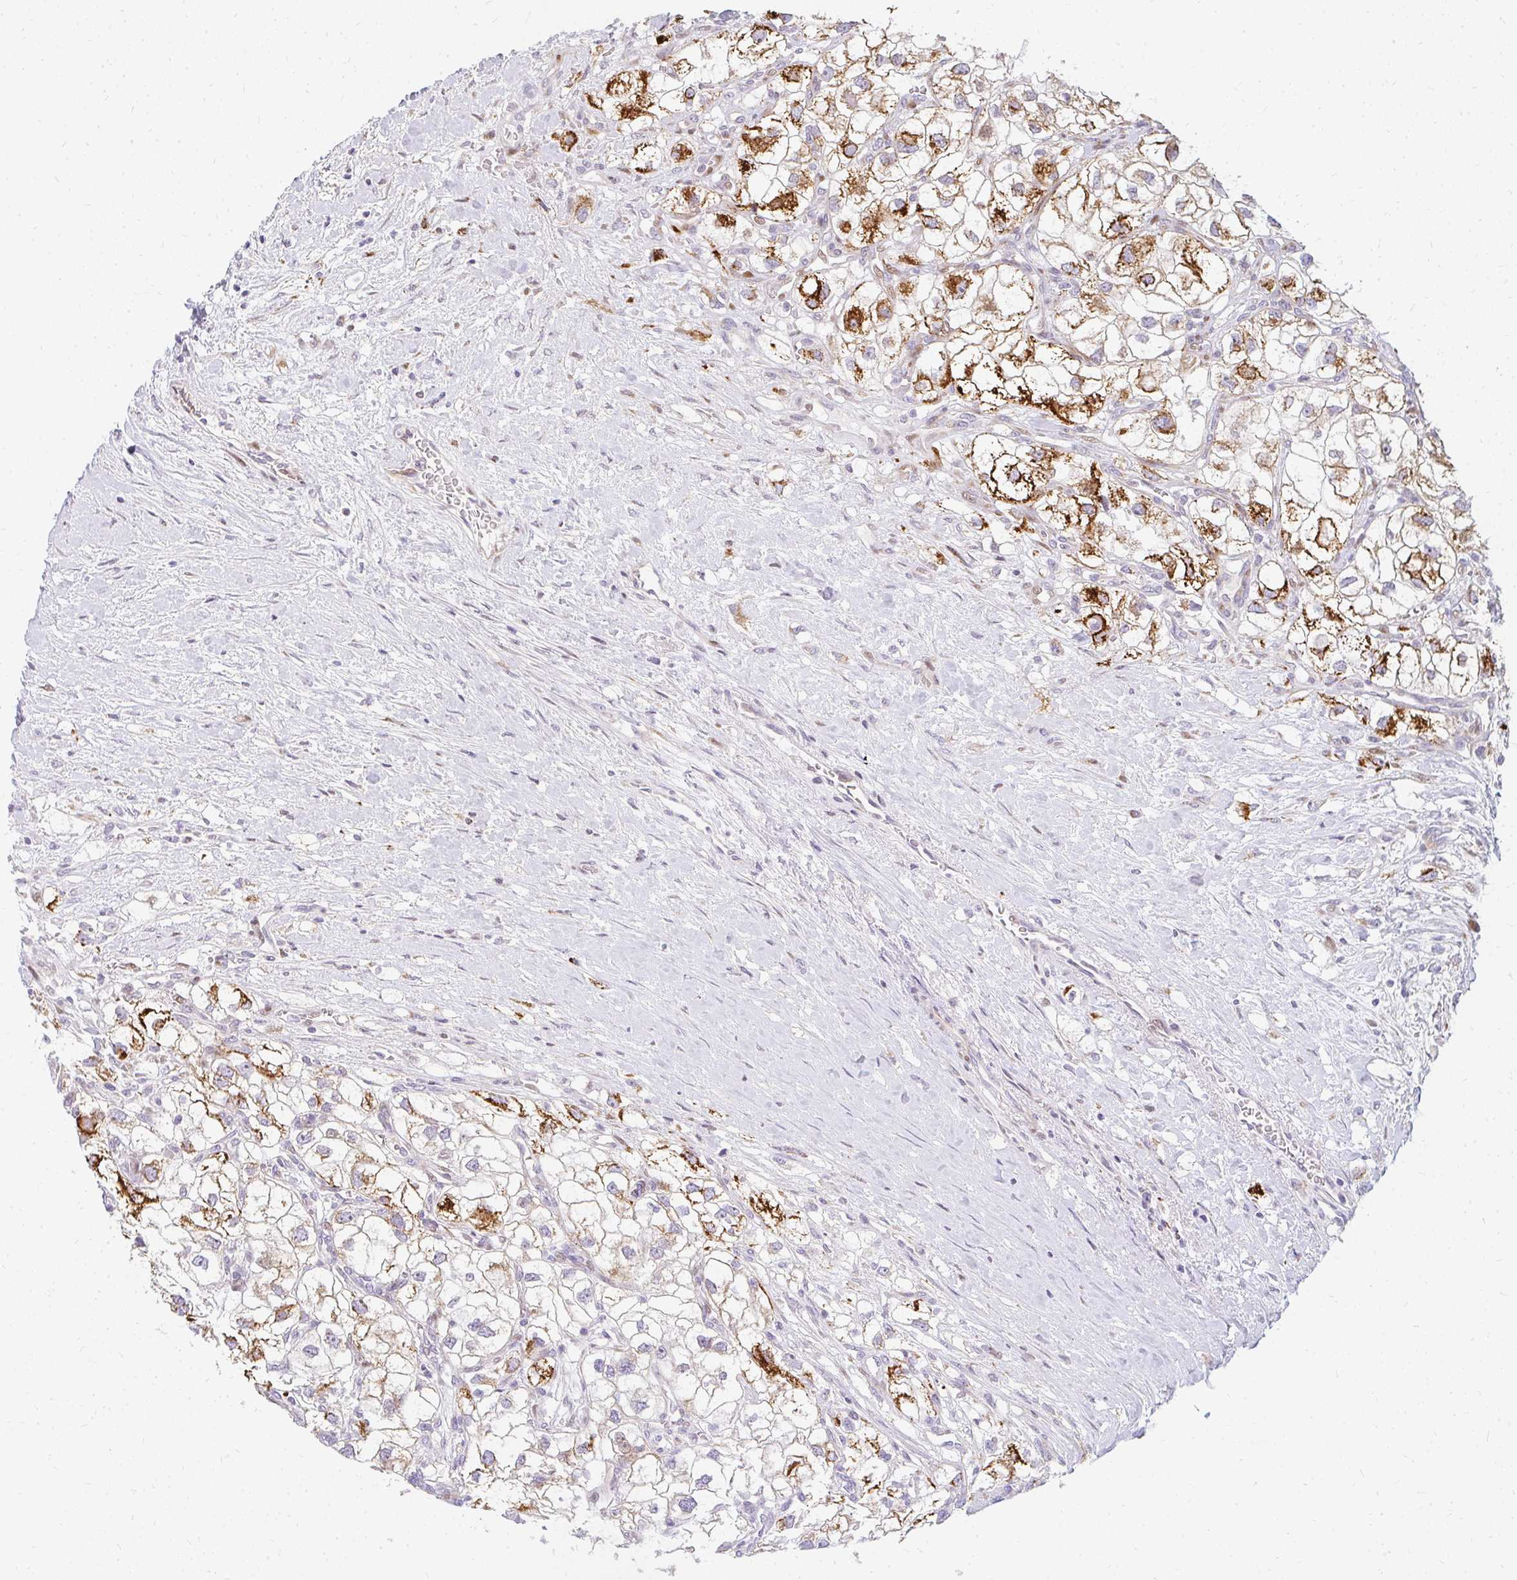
{"staining": {"intensity": "strong", "quantity": "25%-75%", "location": "cytoplasmic/membranous"}, "tissue": "renal cancer", "cell_type": "Tumor cells", "image_type": "cancer", "snomed": [{"axis": "morphology", "description": "Adenocarcinoma, NOS"}, {"axis": "topography", "description": "Kidney"}], "caption": "A histopathology image showing strong cytoplasmic/membranous staining in about 25%-75% of tumor cells in renal cancer (adenocarcinoma), as visualized by brown immunohistochemical staining.", "gene": "PLA2G5", "patient": {"sex": "male", "age": 59}}